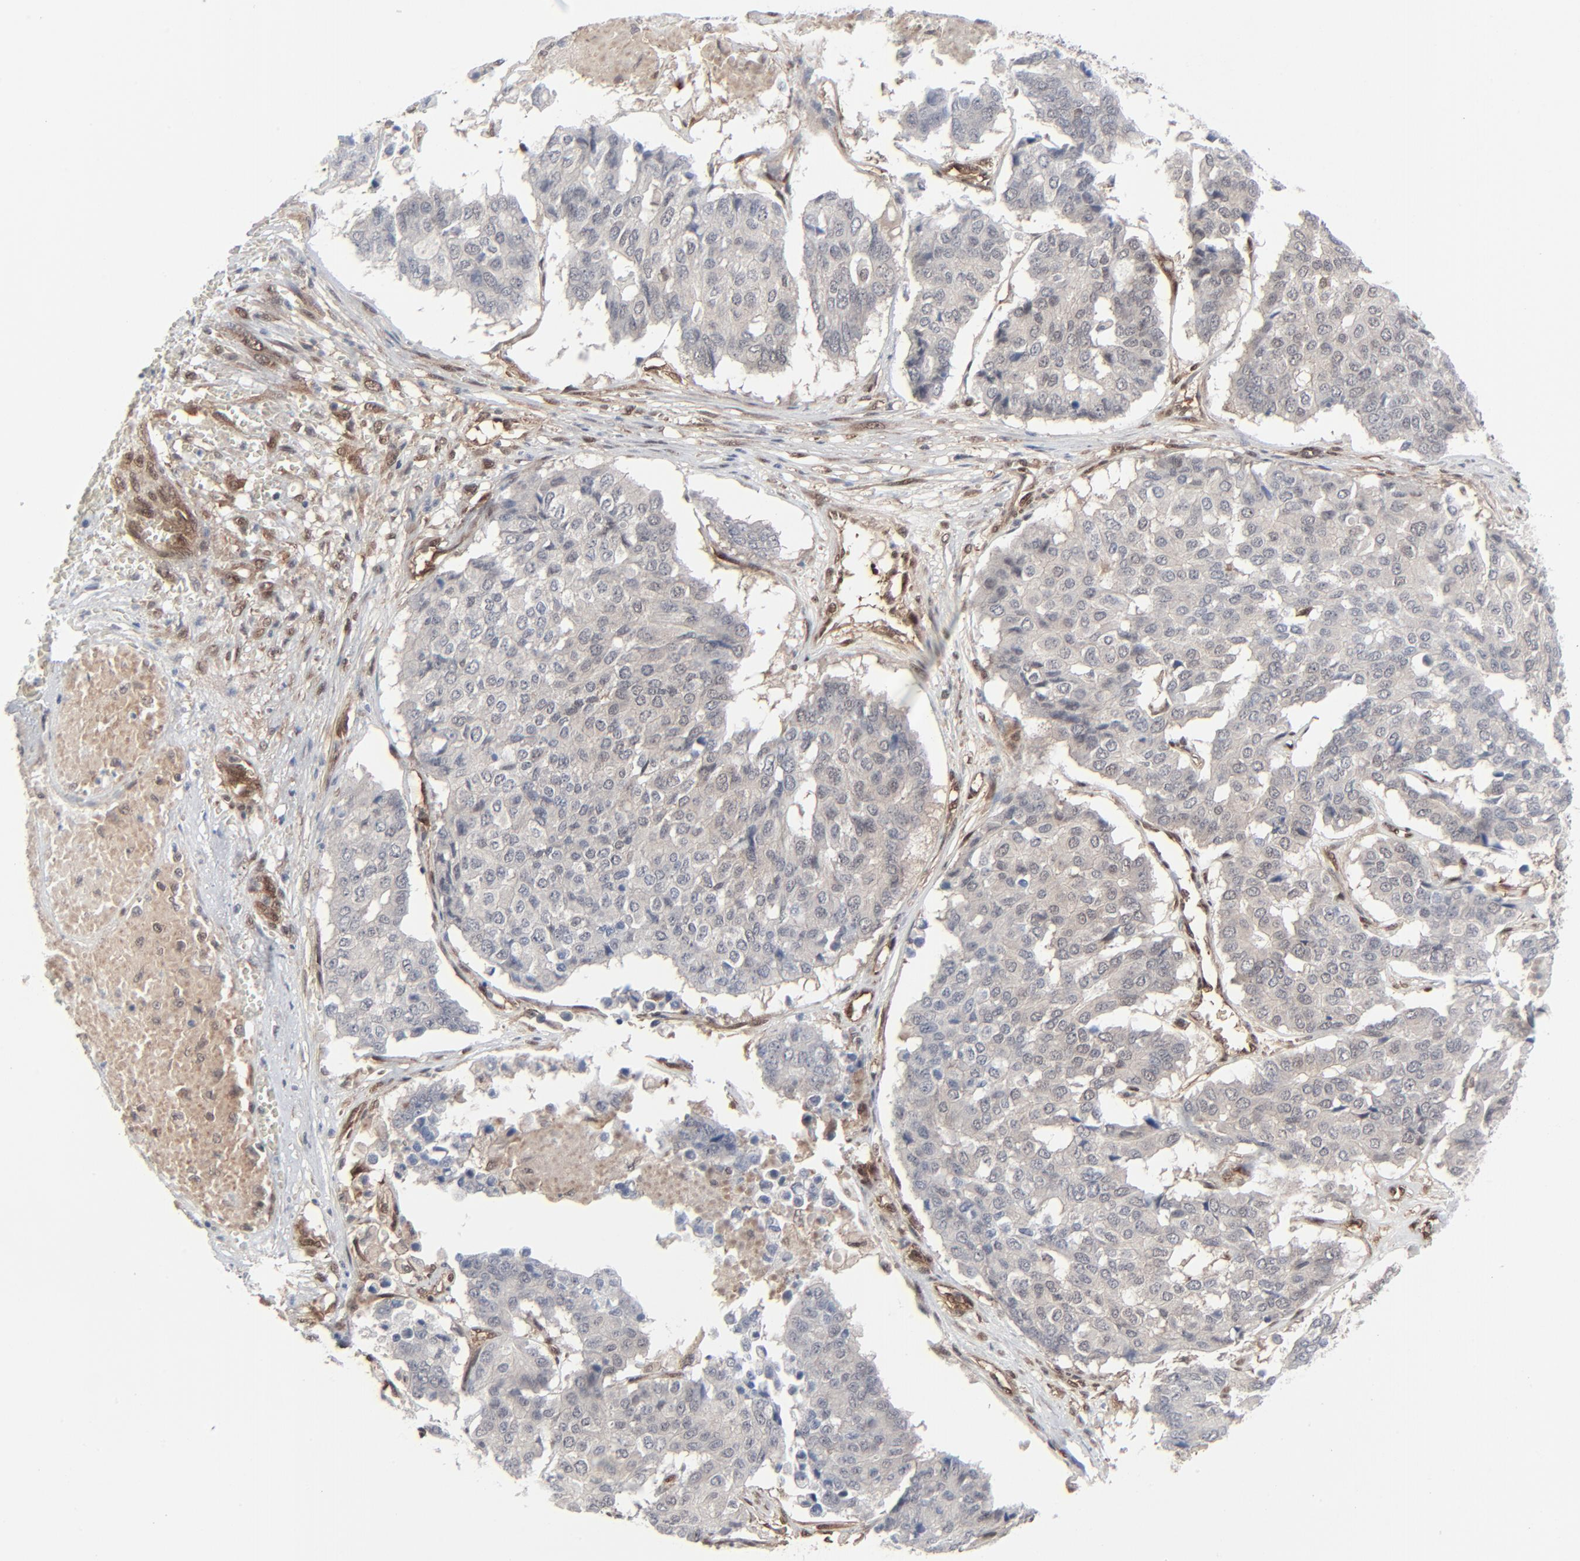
{"staining": {"intensity": "negative", "quantity": "none", "location": "none"}, "tissue": "pancreatic cancer", "cell_type": "Tumor cells", "image_type": "cancer", "snomed": [{"axis": "morphology", "description": "Adenocarcinoma, NOS"}, {"axis": "topography", "description": "Pancreas"}], "caption": "The photomicrograph reveals no significant staining in tumor cells of pancreatic adenocarcinoma.", "gene": "AKT1", "patient": {"sex": "male", "age": 50}}